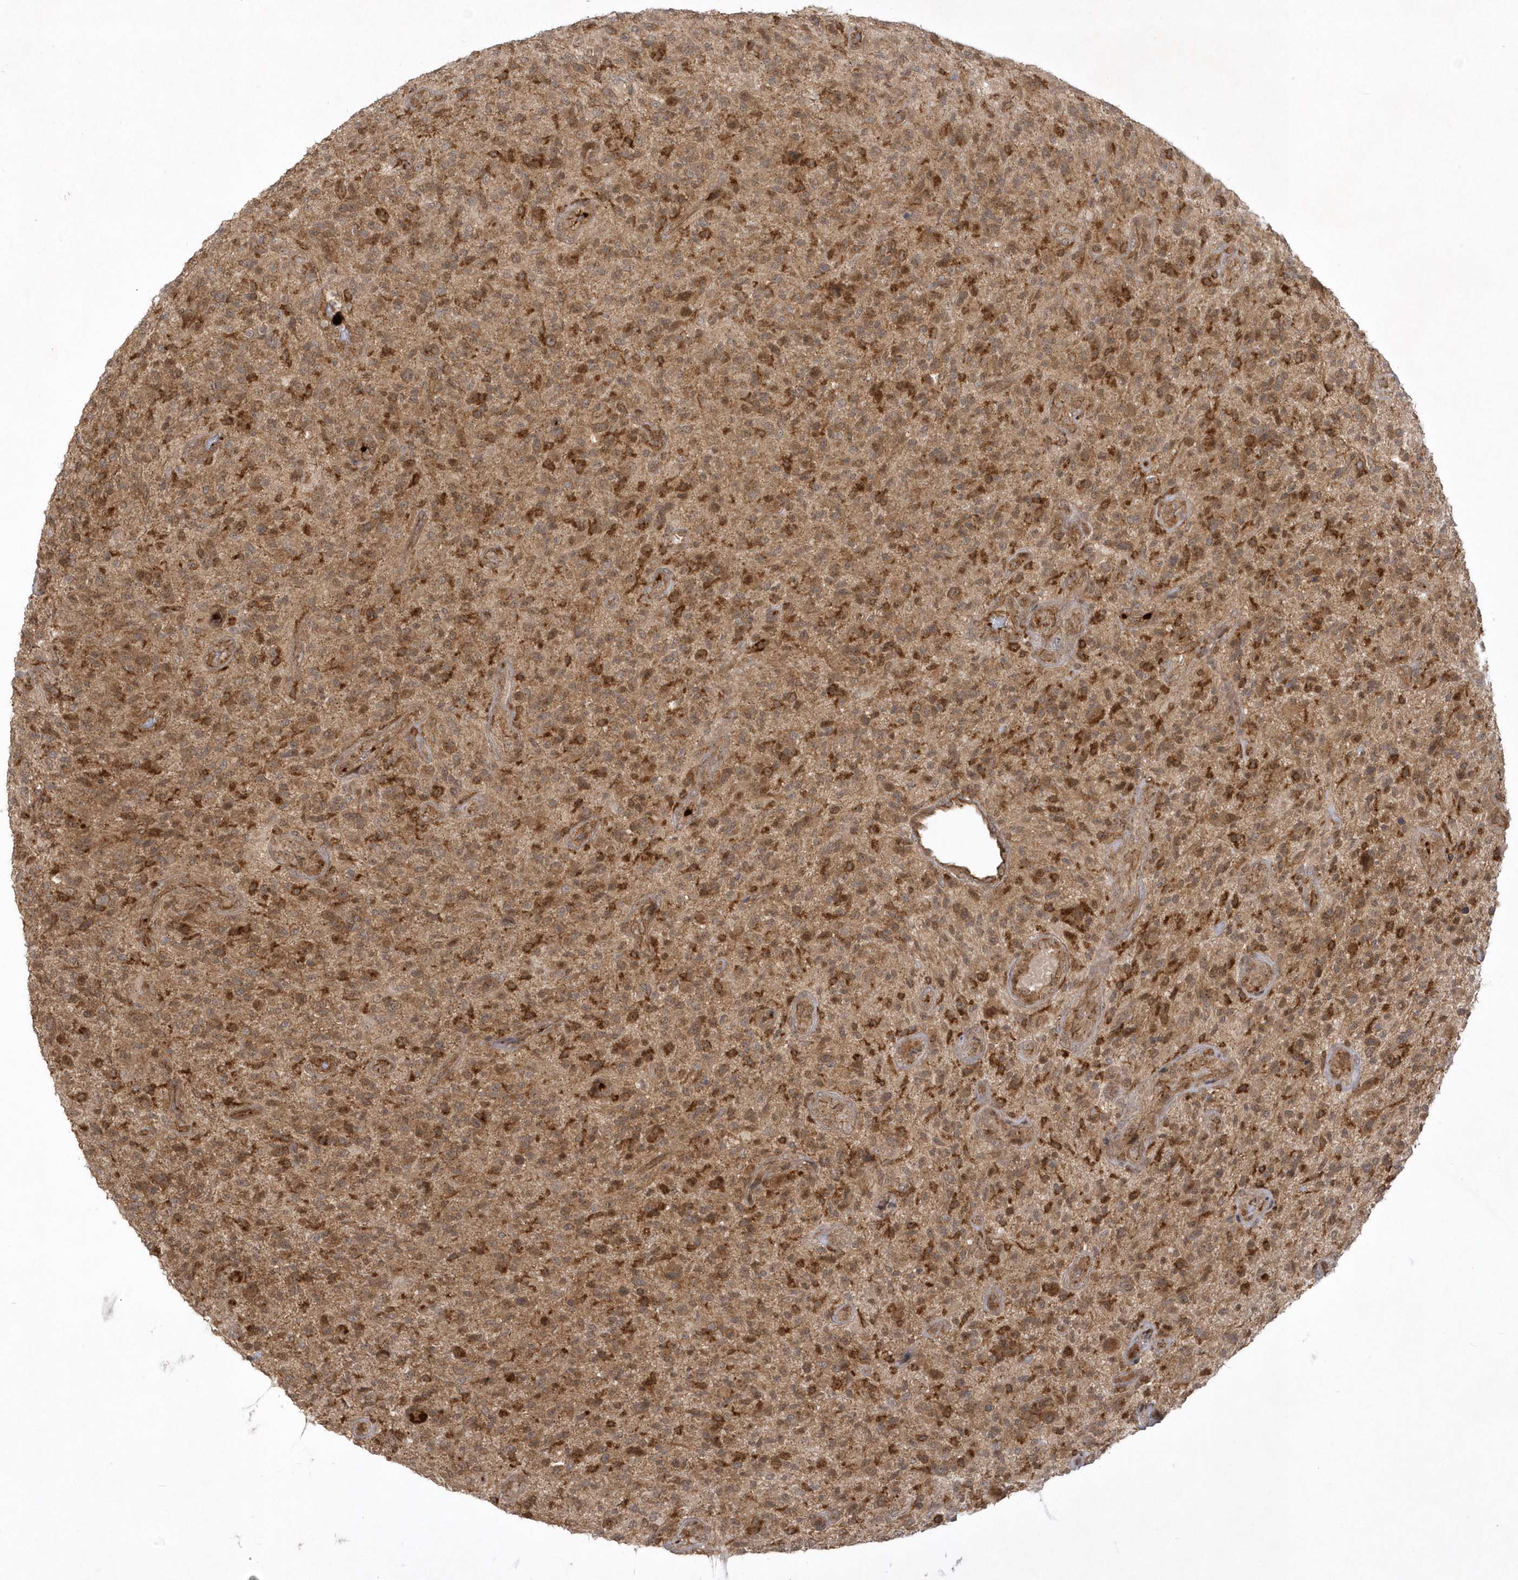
{"staining": {"intensity": "moderate", "quantity": ">75%", "location": "cytoplasmic/membranous,nuclear"}, "tissue": "glioma", "cell_type": "Tumor cells", "image_type": "cancer", "snomed": [{"axis": "morphology", "description": "Glioma, malignant, High grade"}, {"axis": "topography", "description": "Brain"}], "caption": "Immunohistochemical staining of glioma demonstrates medium levels of moderate cytoplasmic/membranous and nuclear protein staining in about >75% of tumor cells. Using DAB (brown) and hematoxylin (blue) stains, captured at high magnification using brightfield microscopy.", "gene": "NAF1", "patient": {"sex": "male", "age": 47}}